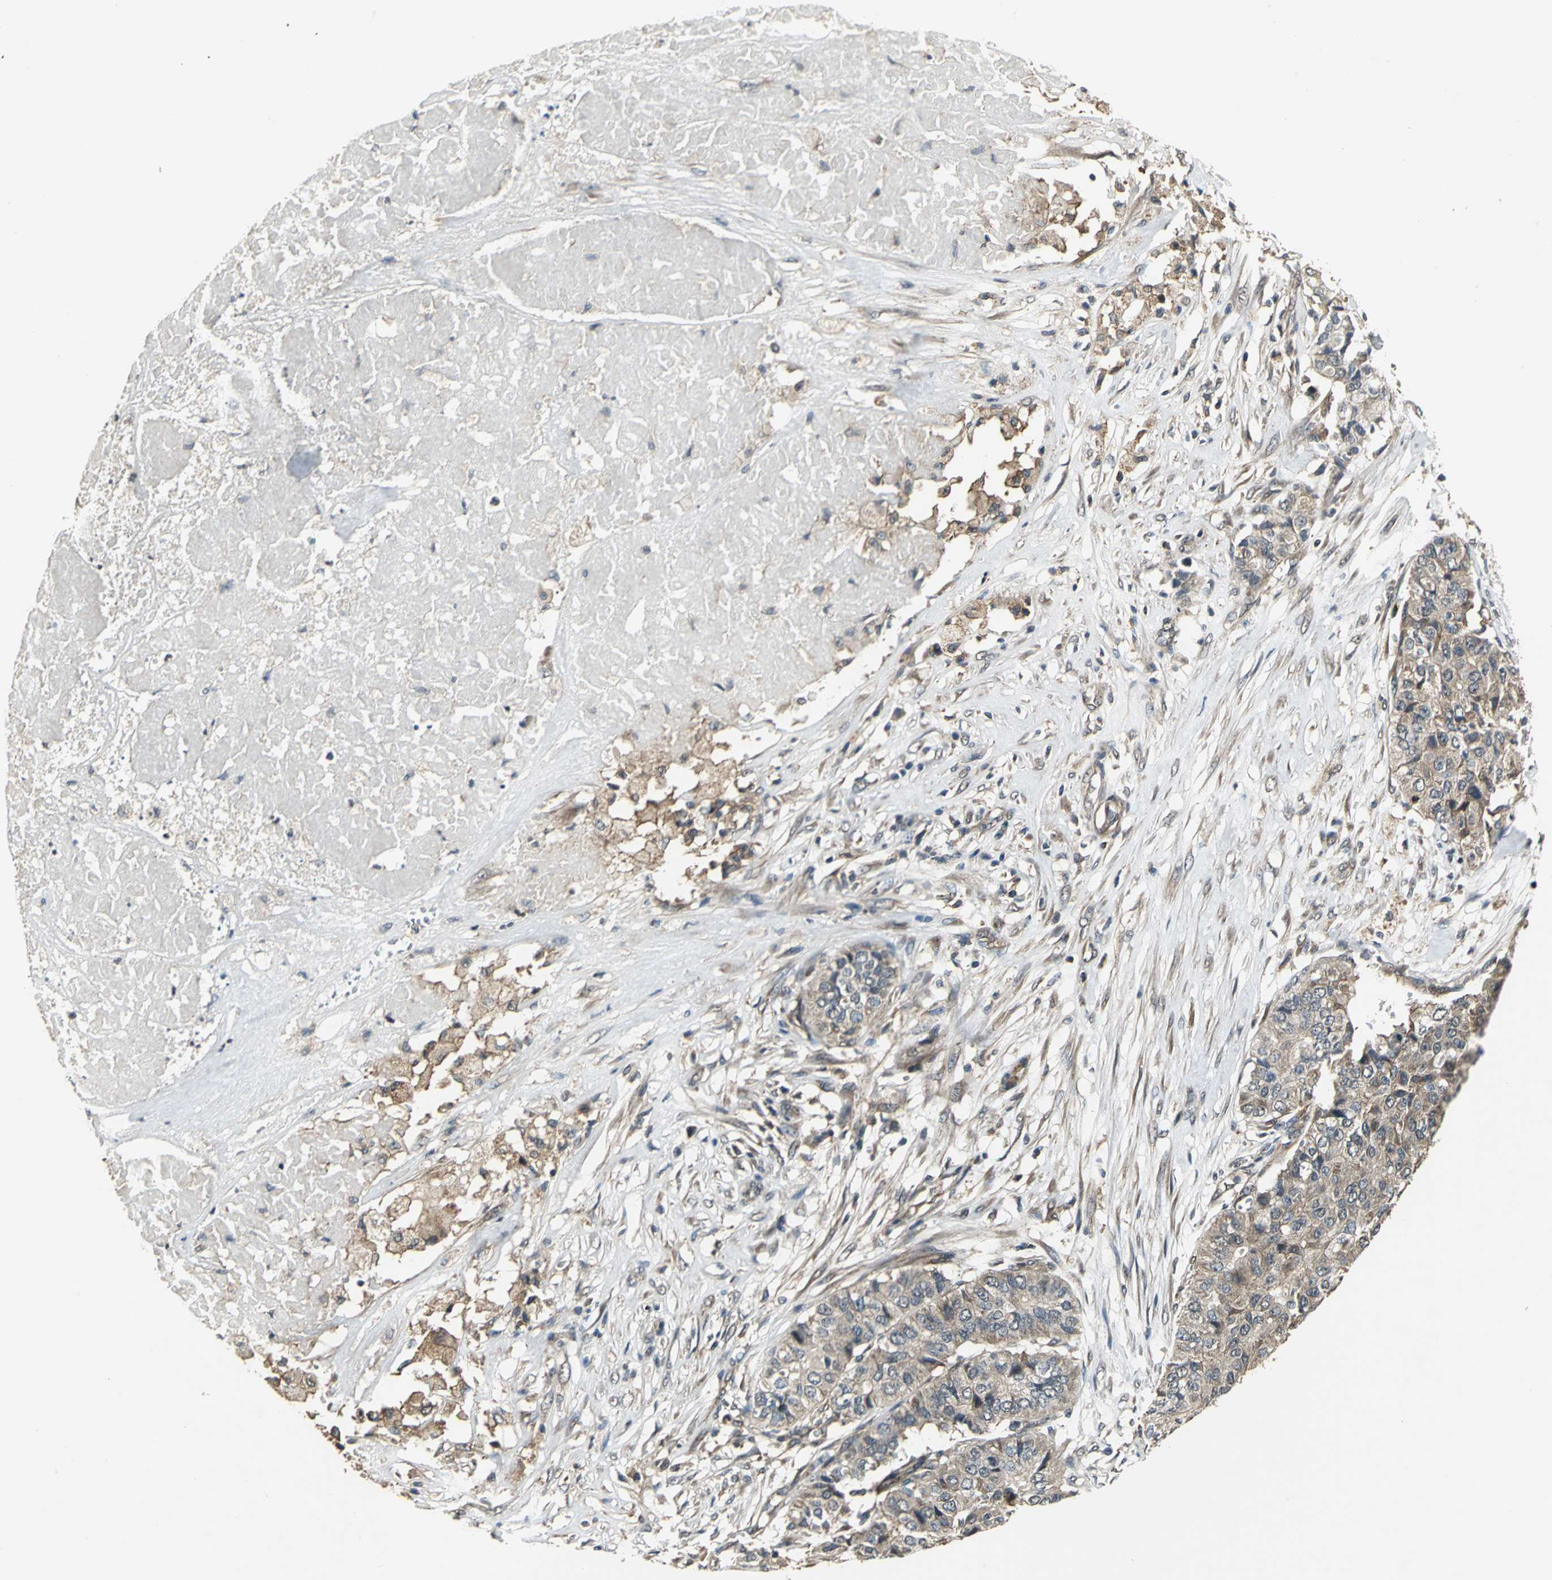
{"staining": {"intensity": "weak", "quantity": "25%-75%", "location": "cytoplasmic/membranous"}, "tissue": "pancreatic cancer", "cell_type": "Tumor cells", "image_type": "cancer", "snomed": [{"axis": "morphology", "description": "Adenocarcinoma, NOS"}, {"axis": "topography", "description": "Pancreas"}], "caption": "The image demonstrates staining of pancreatic adenocarcinoma, revealing weak cytoplasmic/membranous protein expression (brown color) within tumor cells. The protein of interest is shown in brown color, while the nuclei are stained blue.", "gene": "EIF2B2", "patient": {"sex": "male", "age": 50}}